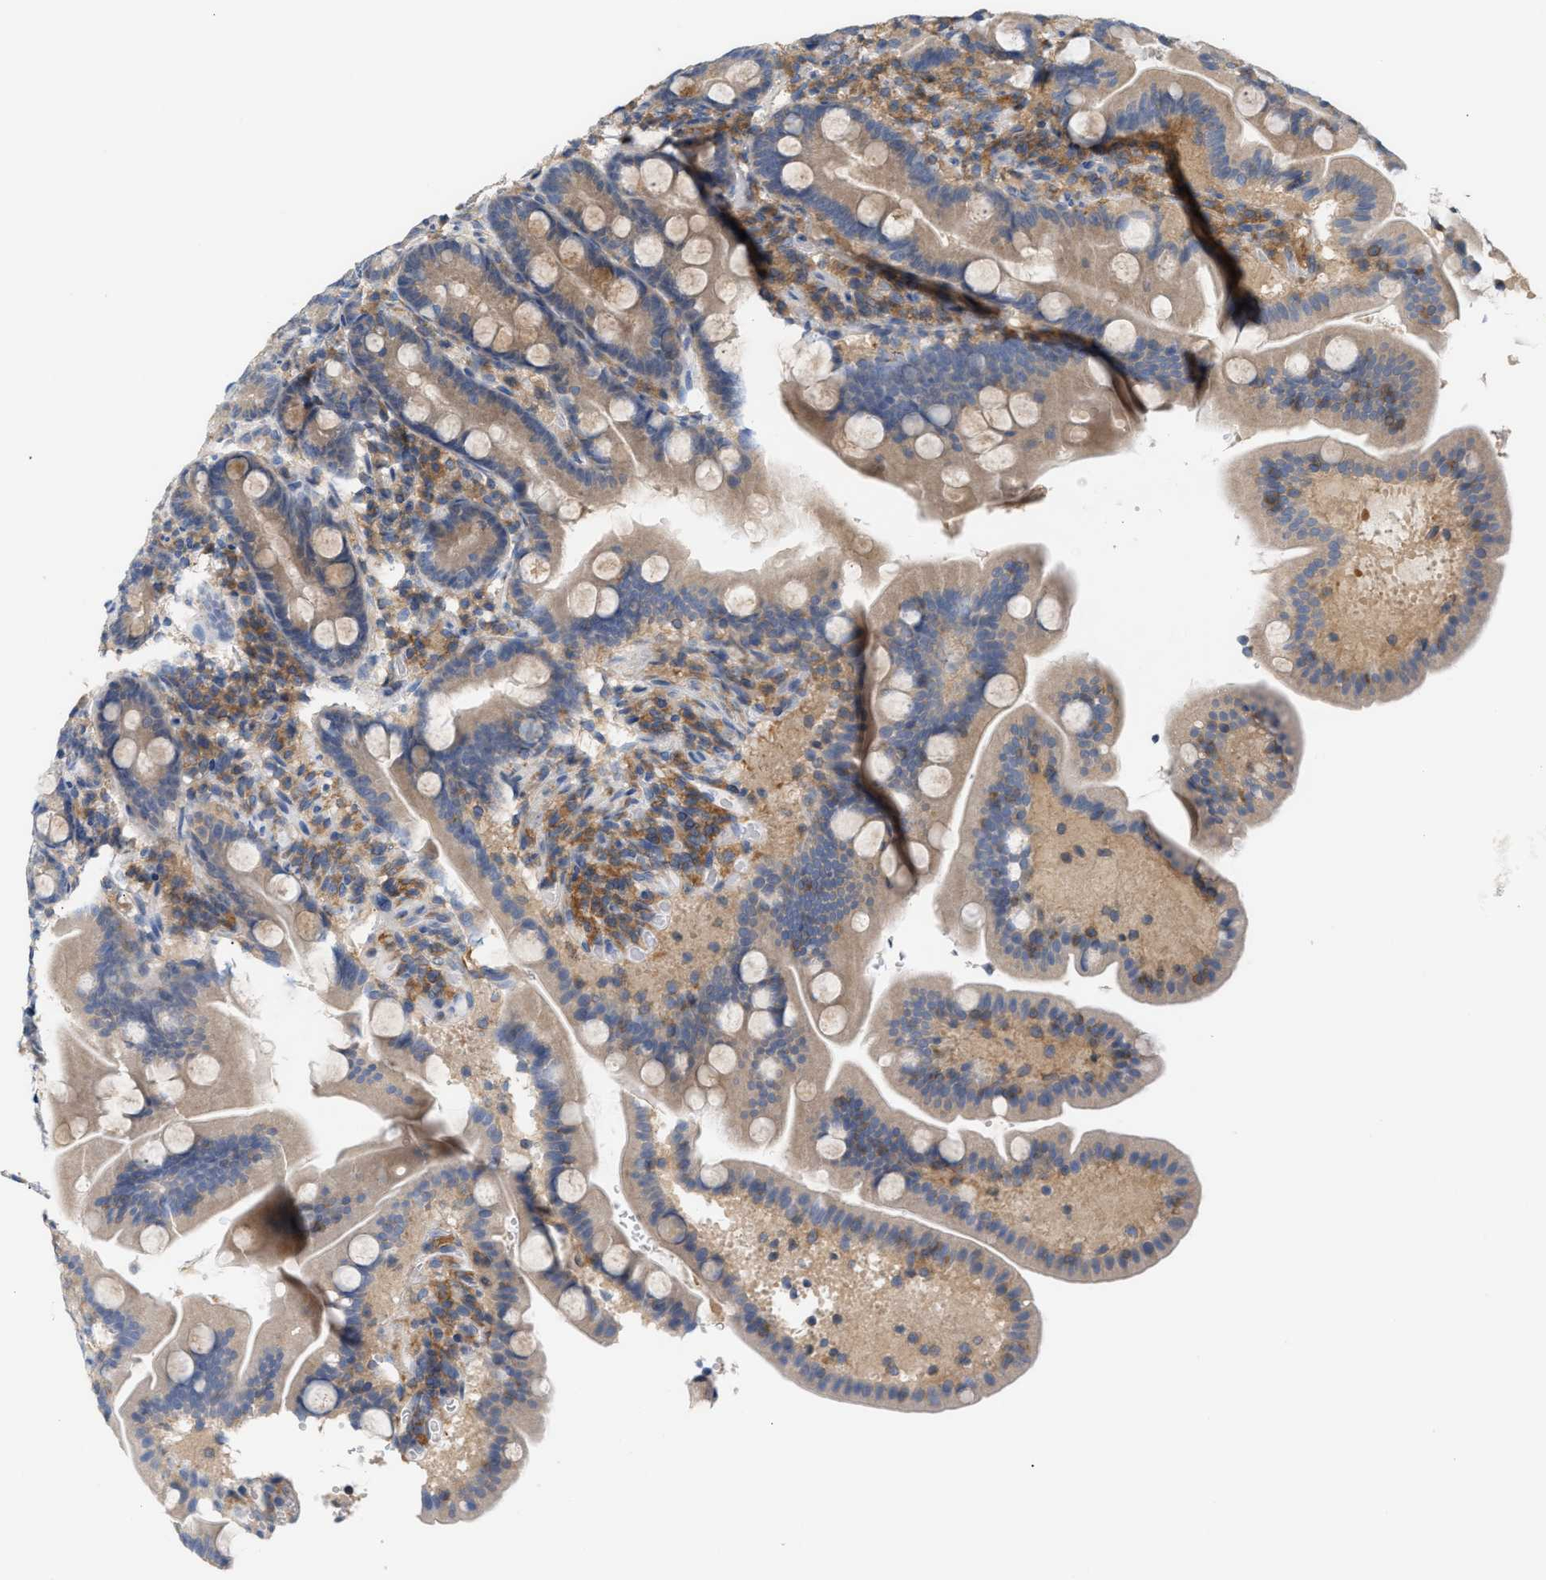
{"staining": {"intensity": "moderate", "quantity": ">75%", "location": "cytoplasmic/membranous"}, "tissue": "duodenum", "cell_type": "Glandular cells", "image_type": "normal", "snomed": [{"axis": "morphology", "description": "Normal tissue, NOS"}, {"axis": "topography", "description": "Duodenum"}], "caption": "Duodenum stained with a brown dye demonstrates moderate cytoplasmic/membranous positive expression in approximately >75% of glandular cells.", "gene": "DBNL", "patient": {"sex": "male", "age": 54}}